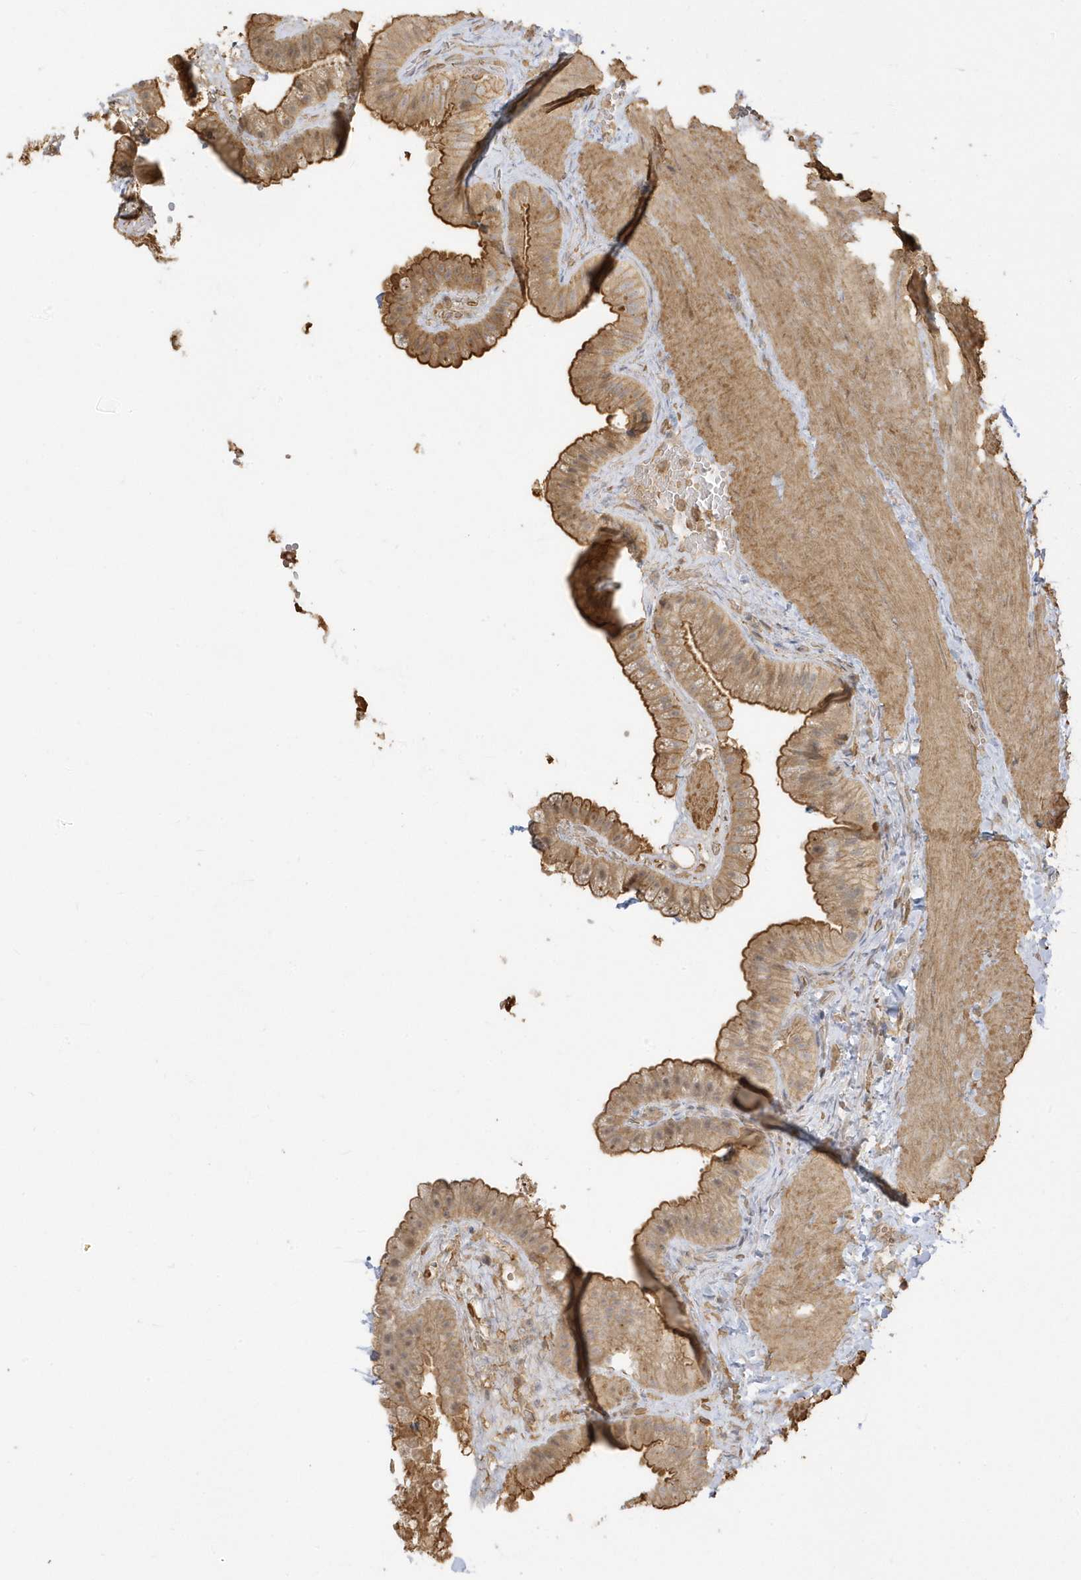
{"staining": {"intensity": "moderate", "quantity": ">75%", "location": "cytoplasmic/membranous"}, "tissue": "gallbladder", "cell_type": "Glandular cells", "image_type": "normal", "snomed": [{"axis": "morphology", "description": "Normal tissue, NOS"}, {"axis": "topography", "description": "Gallbladder"}], "caption": "Gallbladder stained for a protein displays moderate cytoplasmic/membranous positivity in glandular cells.", "gene": "ZBTB8A", "patient": {"sex": "male", "age": 55}}